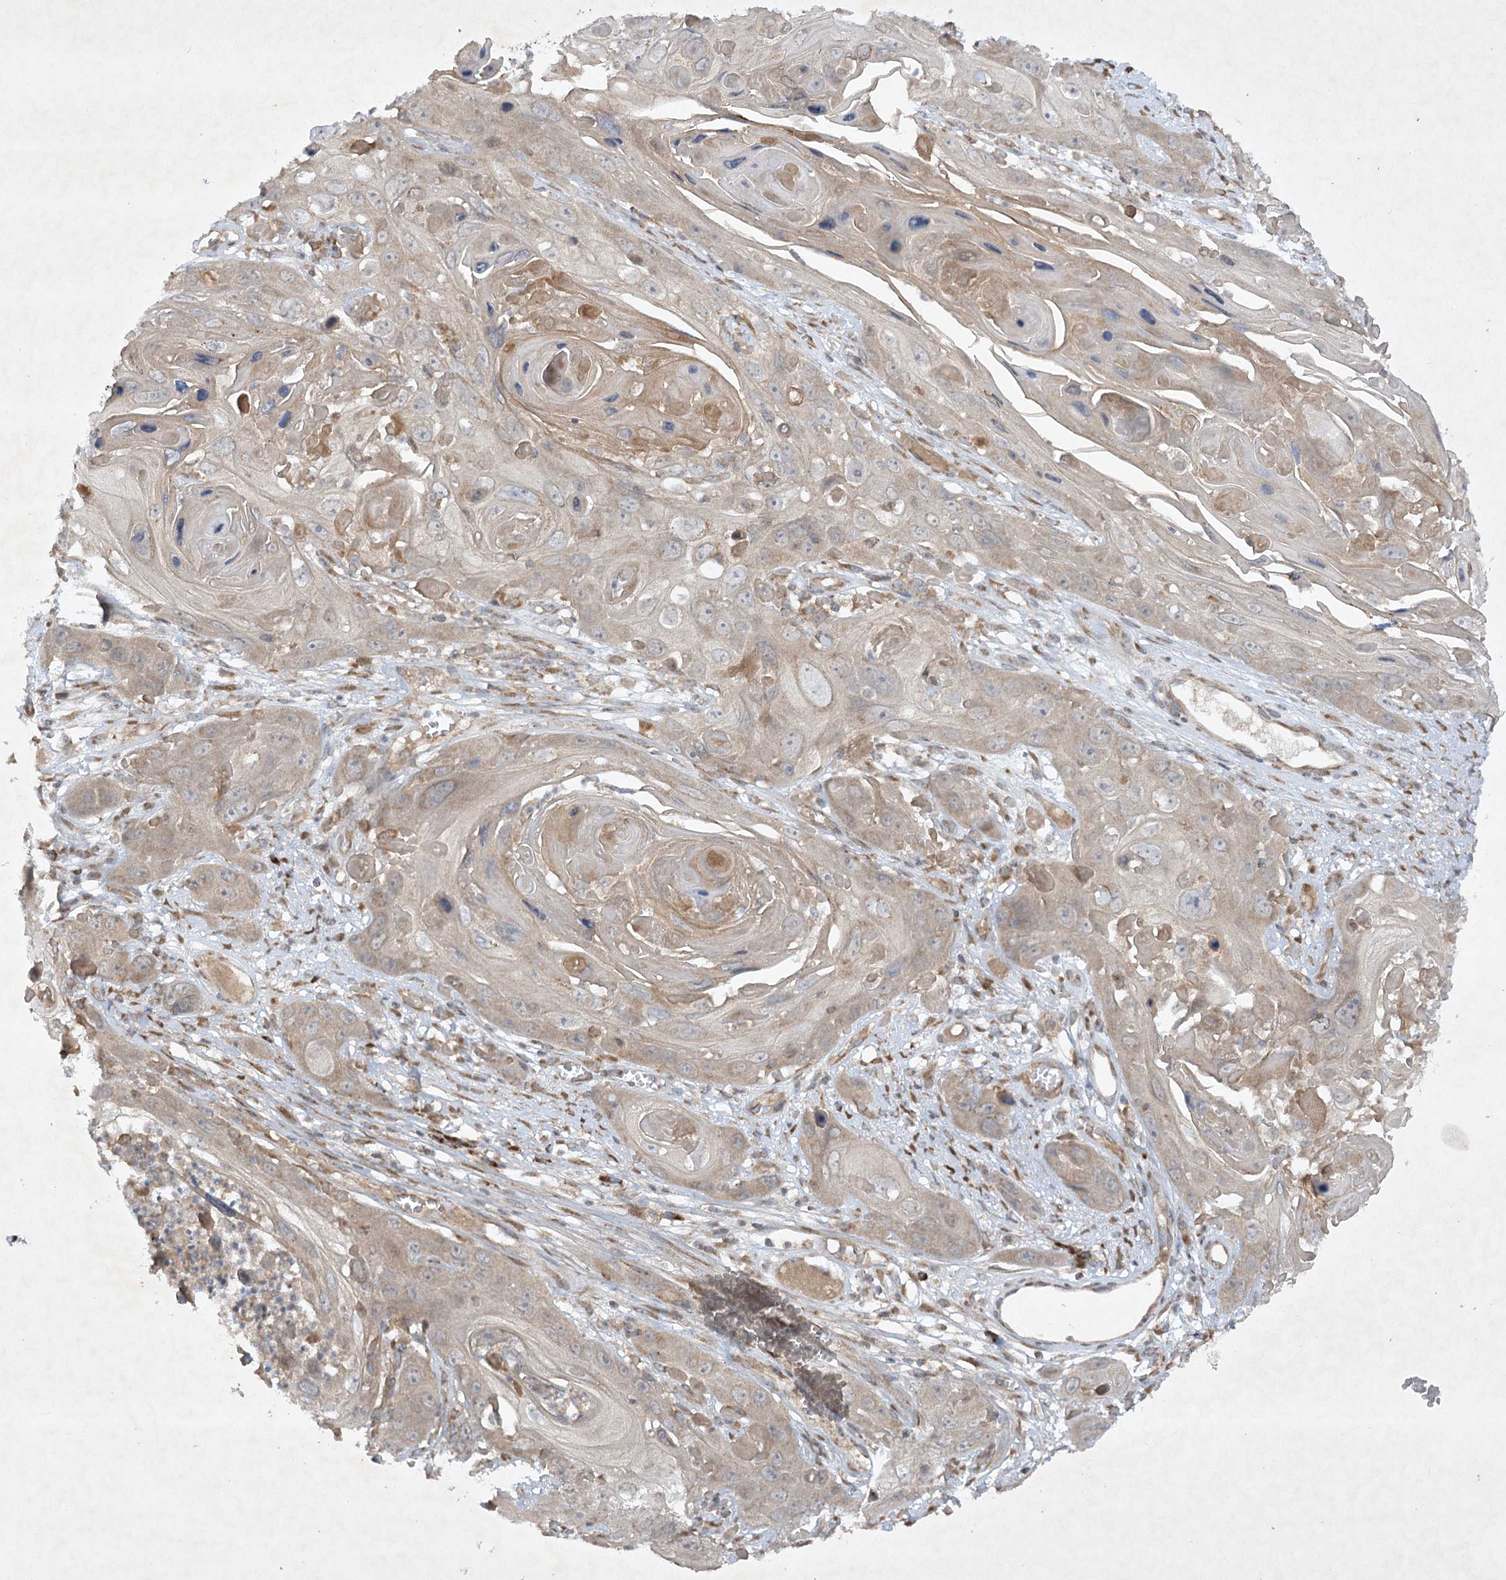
{"staining": {"intensity": "weak", "quantity": ">75%", "location": "cytoplasmic/membranous"}, "tissue": "skin cancer", "cell_type": "Tumor cells", "image_type": "cancer", "snomed": [{"axis": "morphology", "description": "Squamous cell carcinoma, NOS"}, {"axis": "topography", "description": "Skin"}], "caption": "Brown immunohistochemical staining in skin squamous cell carcinoma reveals weak cytoplasmic/membranous staining in about >75% of tumor cells. (Brightfield microscopy of DAB IHC at high magnification).", "gene": "TRAF3IP1", "patient": {"sex": "male", "age": 55}}